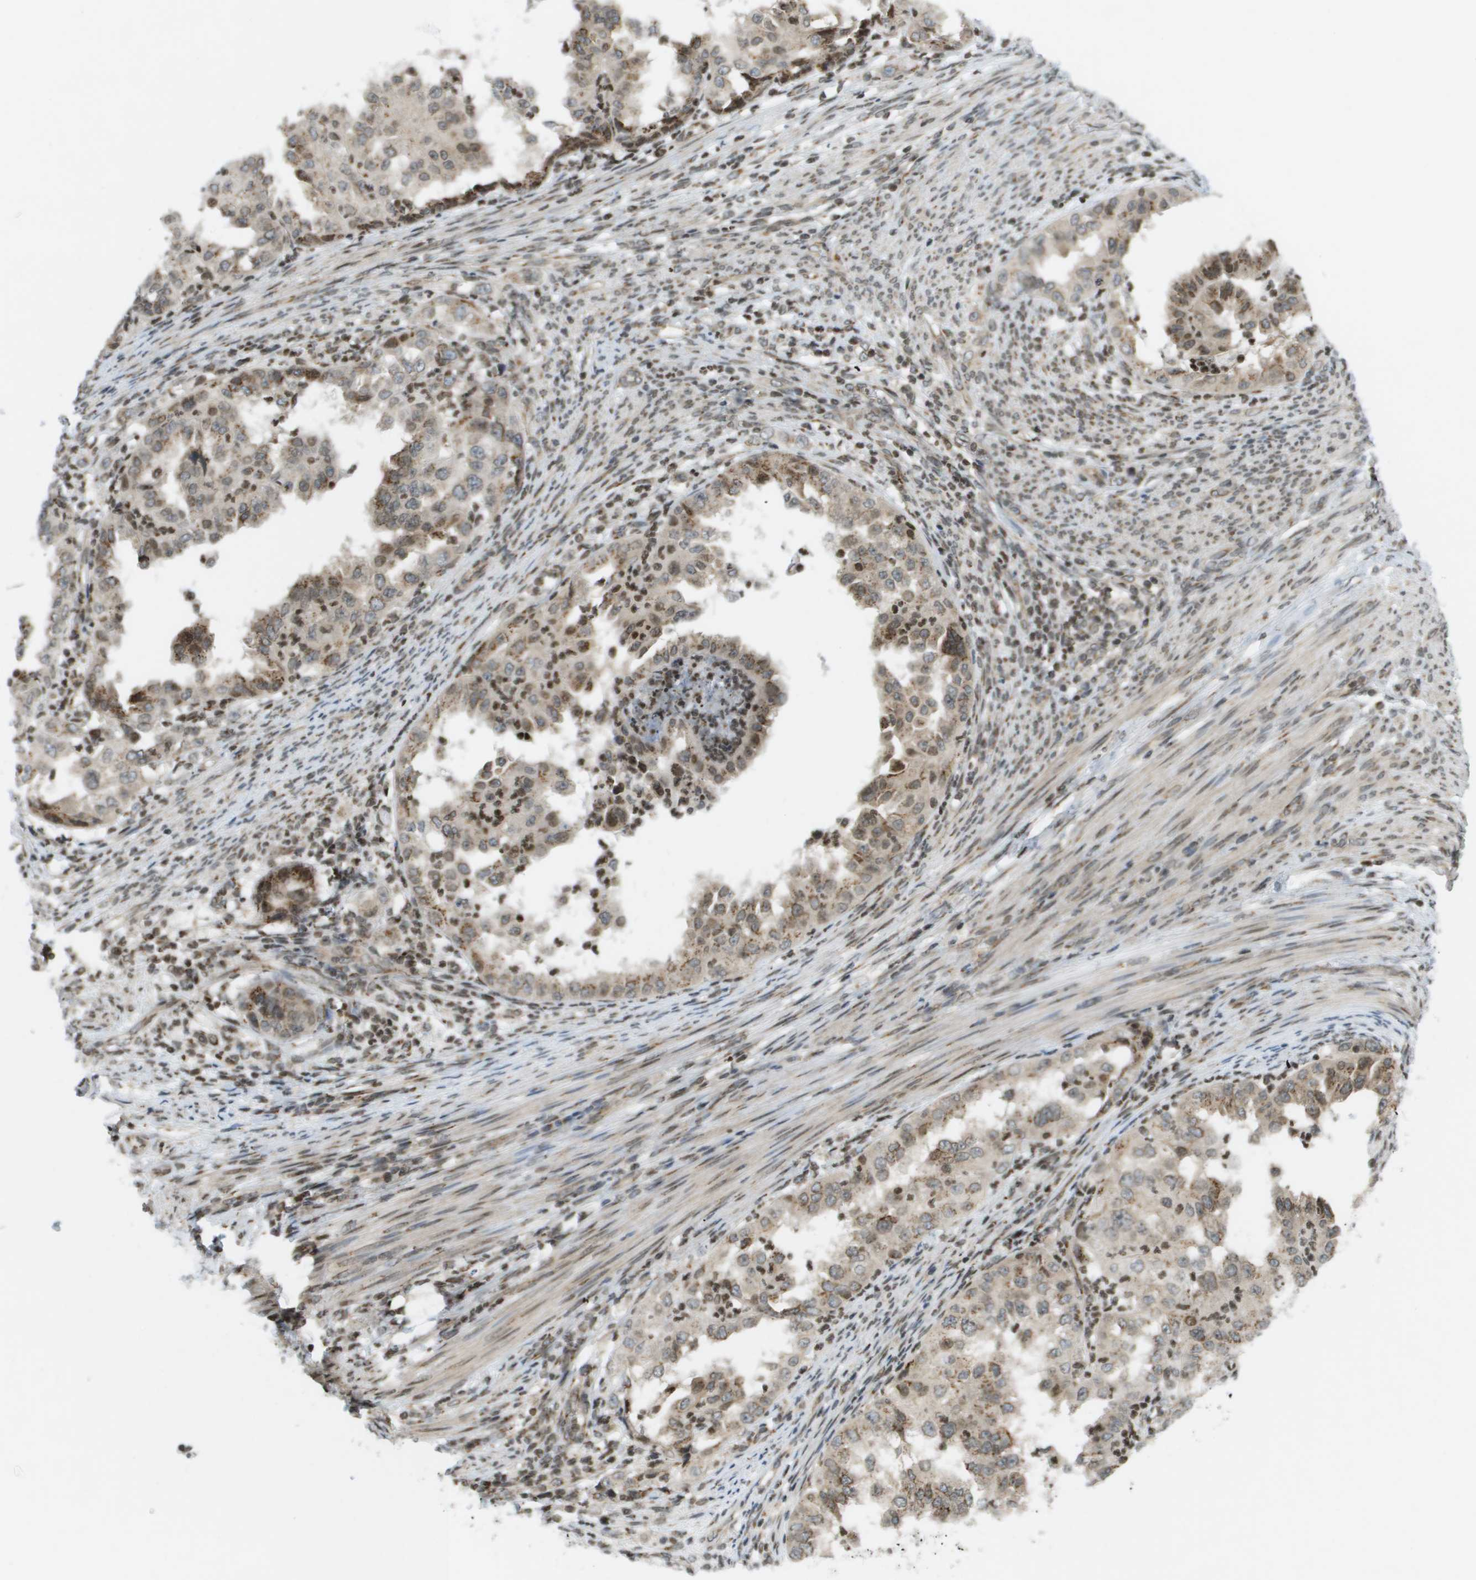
{"staining": {"intensity": "moderate", "quantity": ">75%", "location": "cytoplasmic/membranous"}, "tissue": "endometrial cancer", "cell_type": "Tumor cells", "image_type": "cancer", "snomed": [{"axis": "morphology", "description": "Adenocarcinoma, NOS"}, {"axis": "topography", "description": "Endometrium"}], "caption": "Protein staining demonstrates moderate cytoplasmic/membranous staining in approximately >75% of tumor cells in endometrial adenocarcinoma. (Stains: DAB (3,3'-diaminobenzidine) in brown, nuclei in blue, Microscopy: brightfield microscopy at high magnification).", "gene": "EVC", "patient": {"sex": "female", "age": 85}}